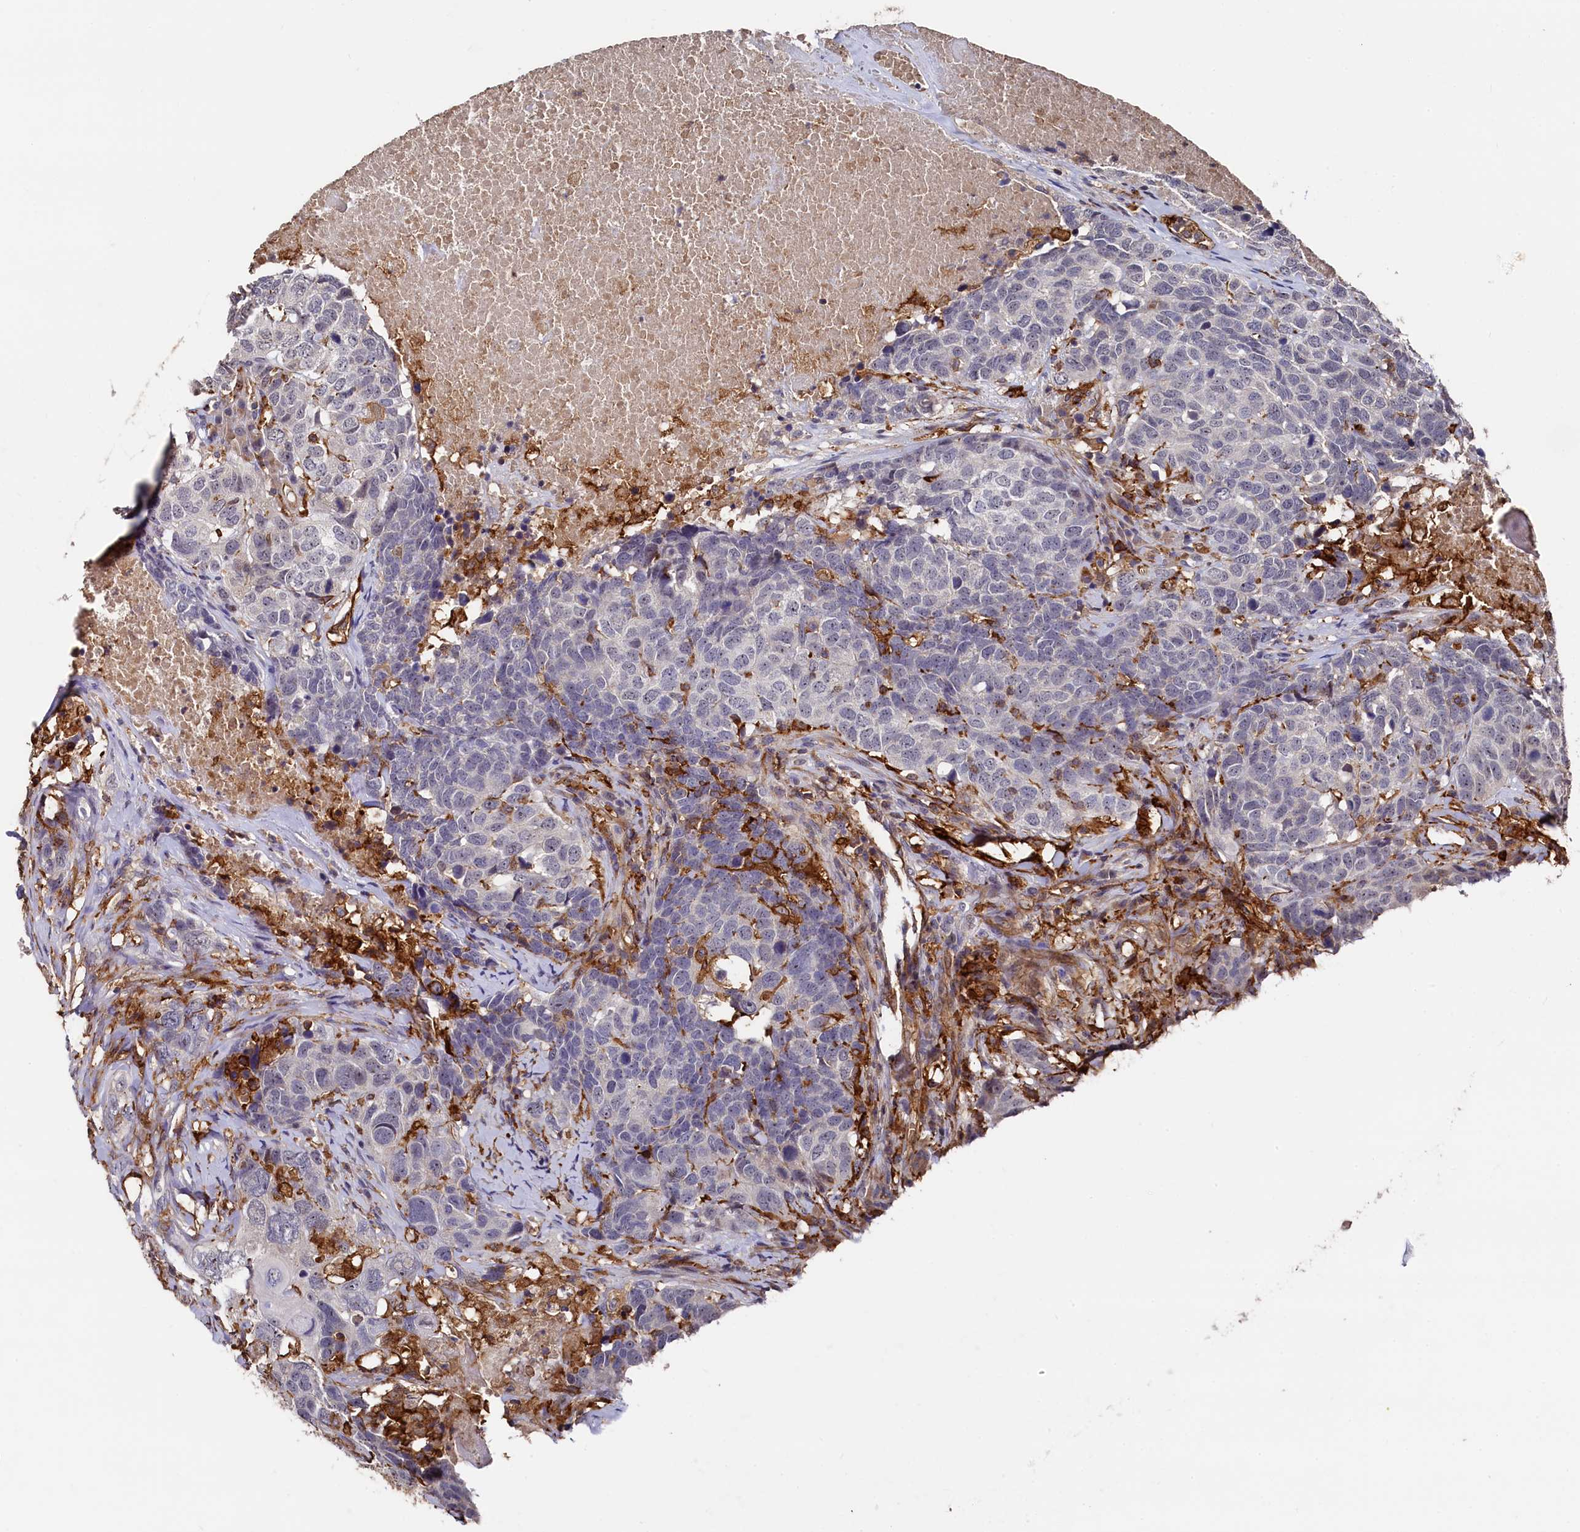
{"staining": {"intensity": "negative", "quantity": "none", "location": "none"}, "tissue": "head and neck cancer", "cell_type": "Tumor cells", "image_type": "cancer", "snomed": [{"axis": "morphology", "description": "Squamous cell carcinoma, NOS"}, {"axis": "topography", "description": "Head-Neck"}], "caption": "Immunohistochemistry (IHC) histopathology image of neoplastic tissue: human head and neck cancer (squamous cell carcinoma) stained with DAB displays no significant protein positivity in tumor cells.", "gene": "PLEKHO2", "patient": {"sex": "male", "age": 66}}